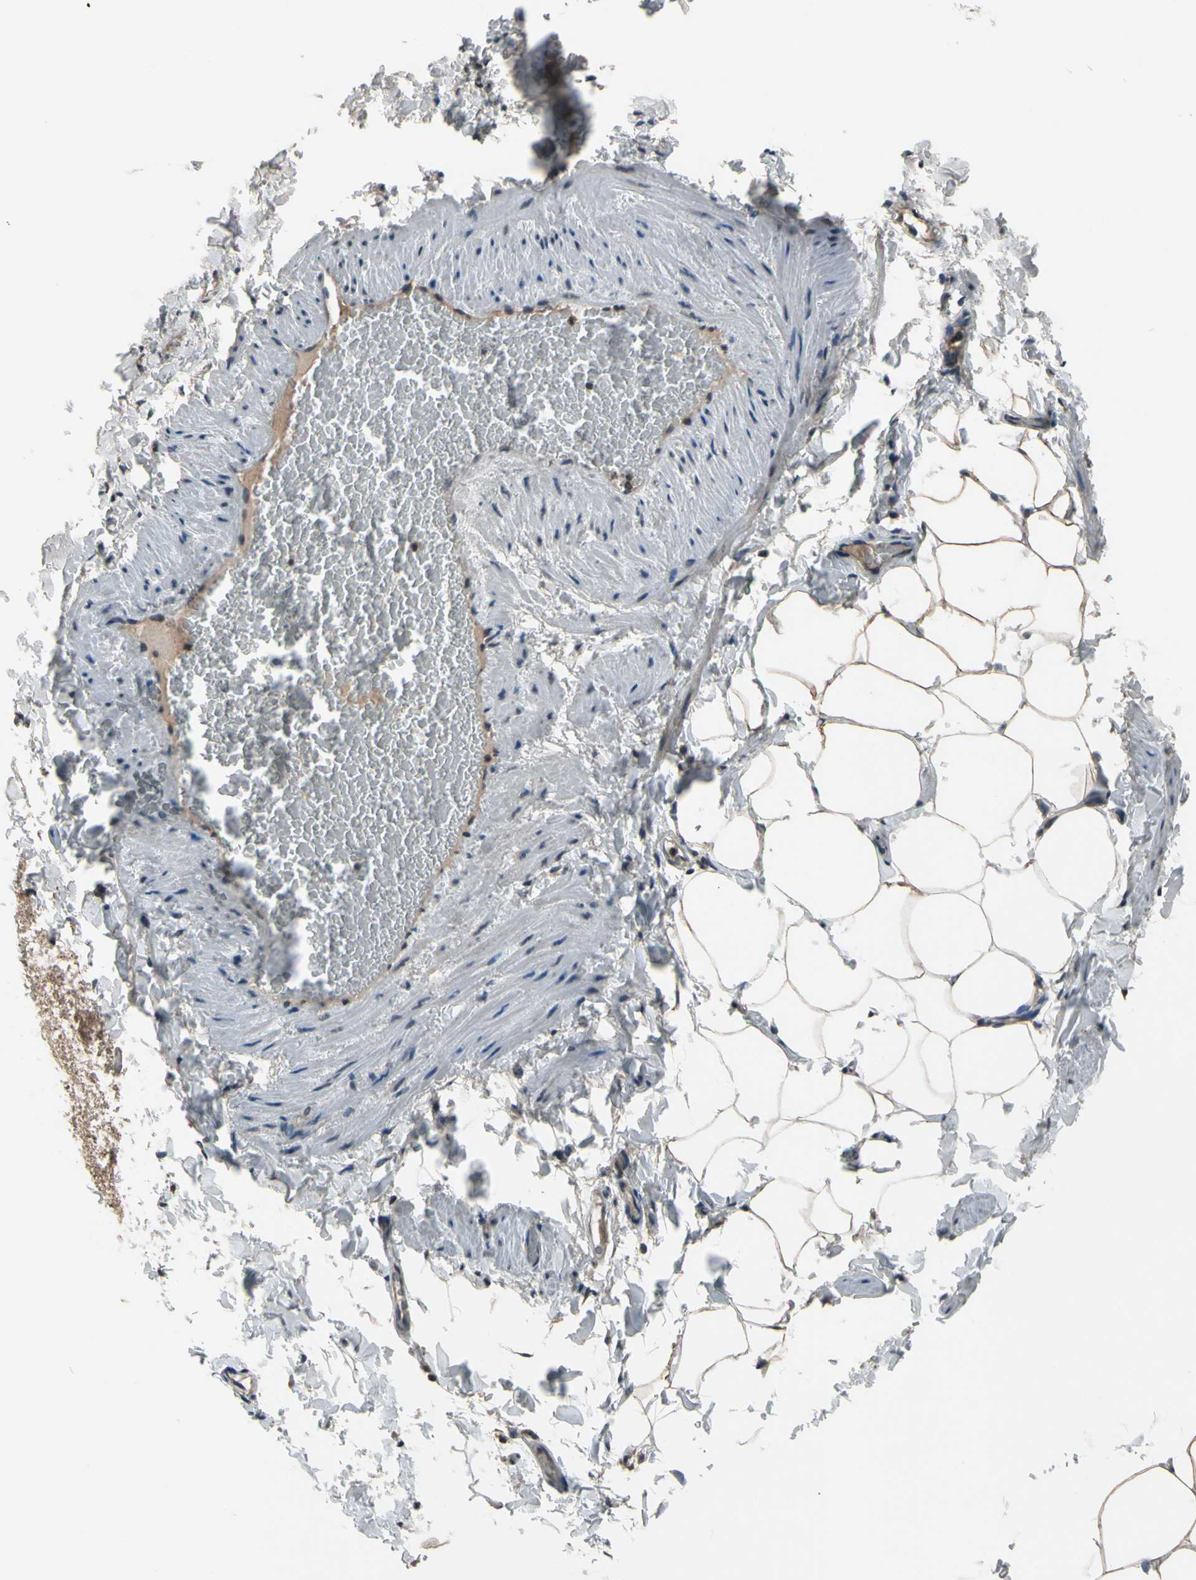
{"staining": {"intensity": "weak", "quantity": ">75%", "location": "cytoplasmic/membranous"}, "tissue": "adipose tissue", "cell_type": "Adipocytes", "image_type": "normal", "snomed": [{"axis": "morphology", "description": "Normal tissue, NOS"}, {"axis": "topography", "description": "Vascular tissue"}], "caption": "About >75% of adipocytes in unremarkable adipose tissue demonstrate weak cytoplasmic/membranous protein staining as visualized by brown immunohistochemical staining.", "gene": "MBTPS2", "patient": {"sex": "male", "age": 41}}